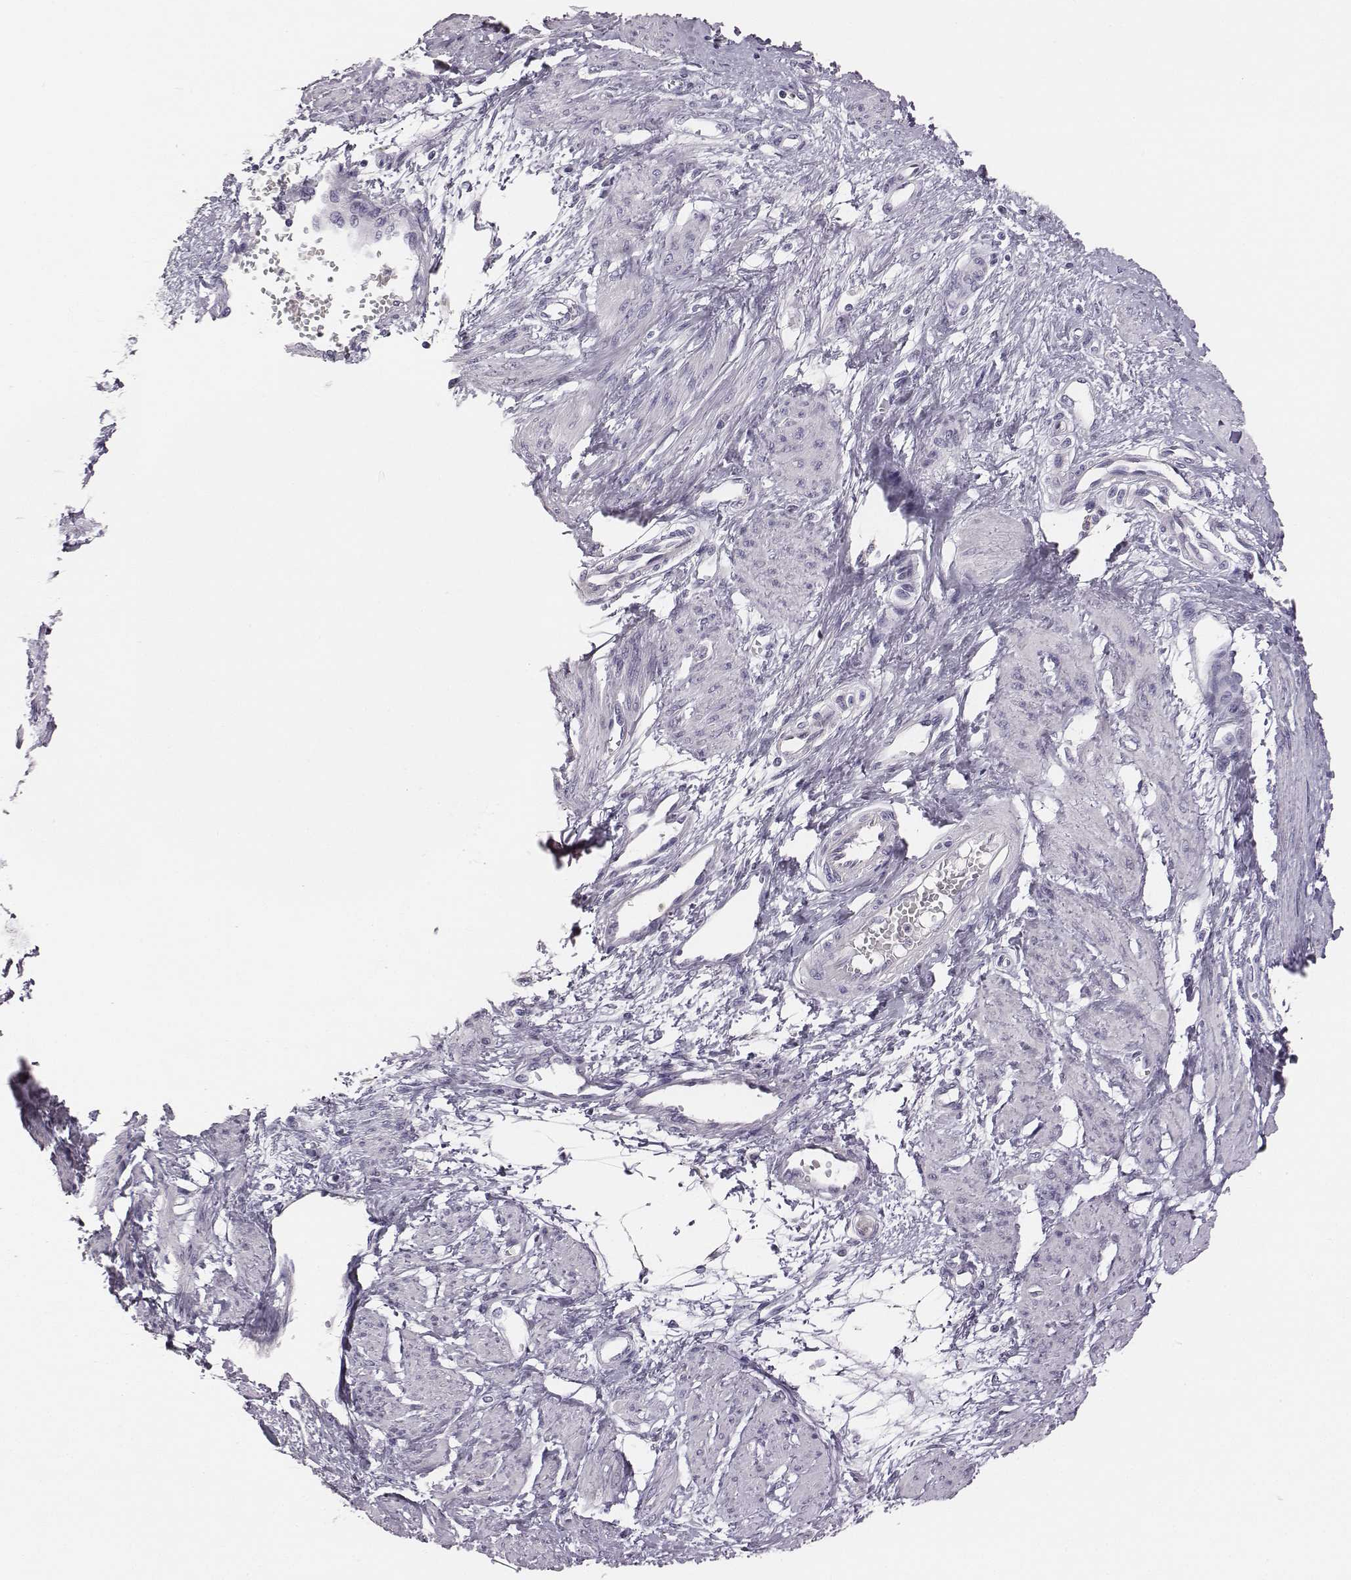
{"staining": {"intensity": "negative", "quantity": "none", "location": "none"}, "tissue": "smooth muscle", "cell_type": "Smooth muscle cells", "image_type": "normal", "snomed": [{"axis": "morphology", "description": "Normal tissue, NOS"}, {"axis": "topography", "description": "Smooth muscle"}, {"axis": "topography", "description": "Uterus"}], "caption": "Immunohistochemistry (IHC) histopathology image of unremarkable smooth muscle: smooth muscle stained with DAB (3,3'-diaminobenzidine) reveals no significant protein expression in smooth muscle cells.", "gene": "ENSG00000290147", "patient": {"sex": "female", "age": 39}}